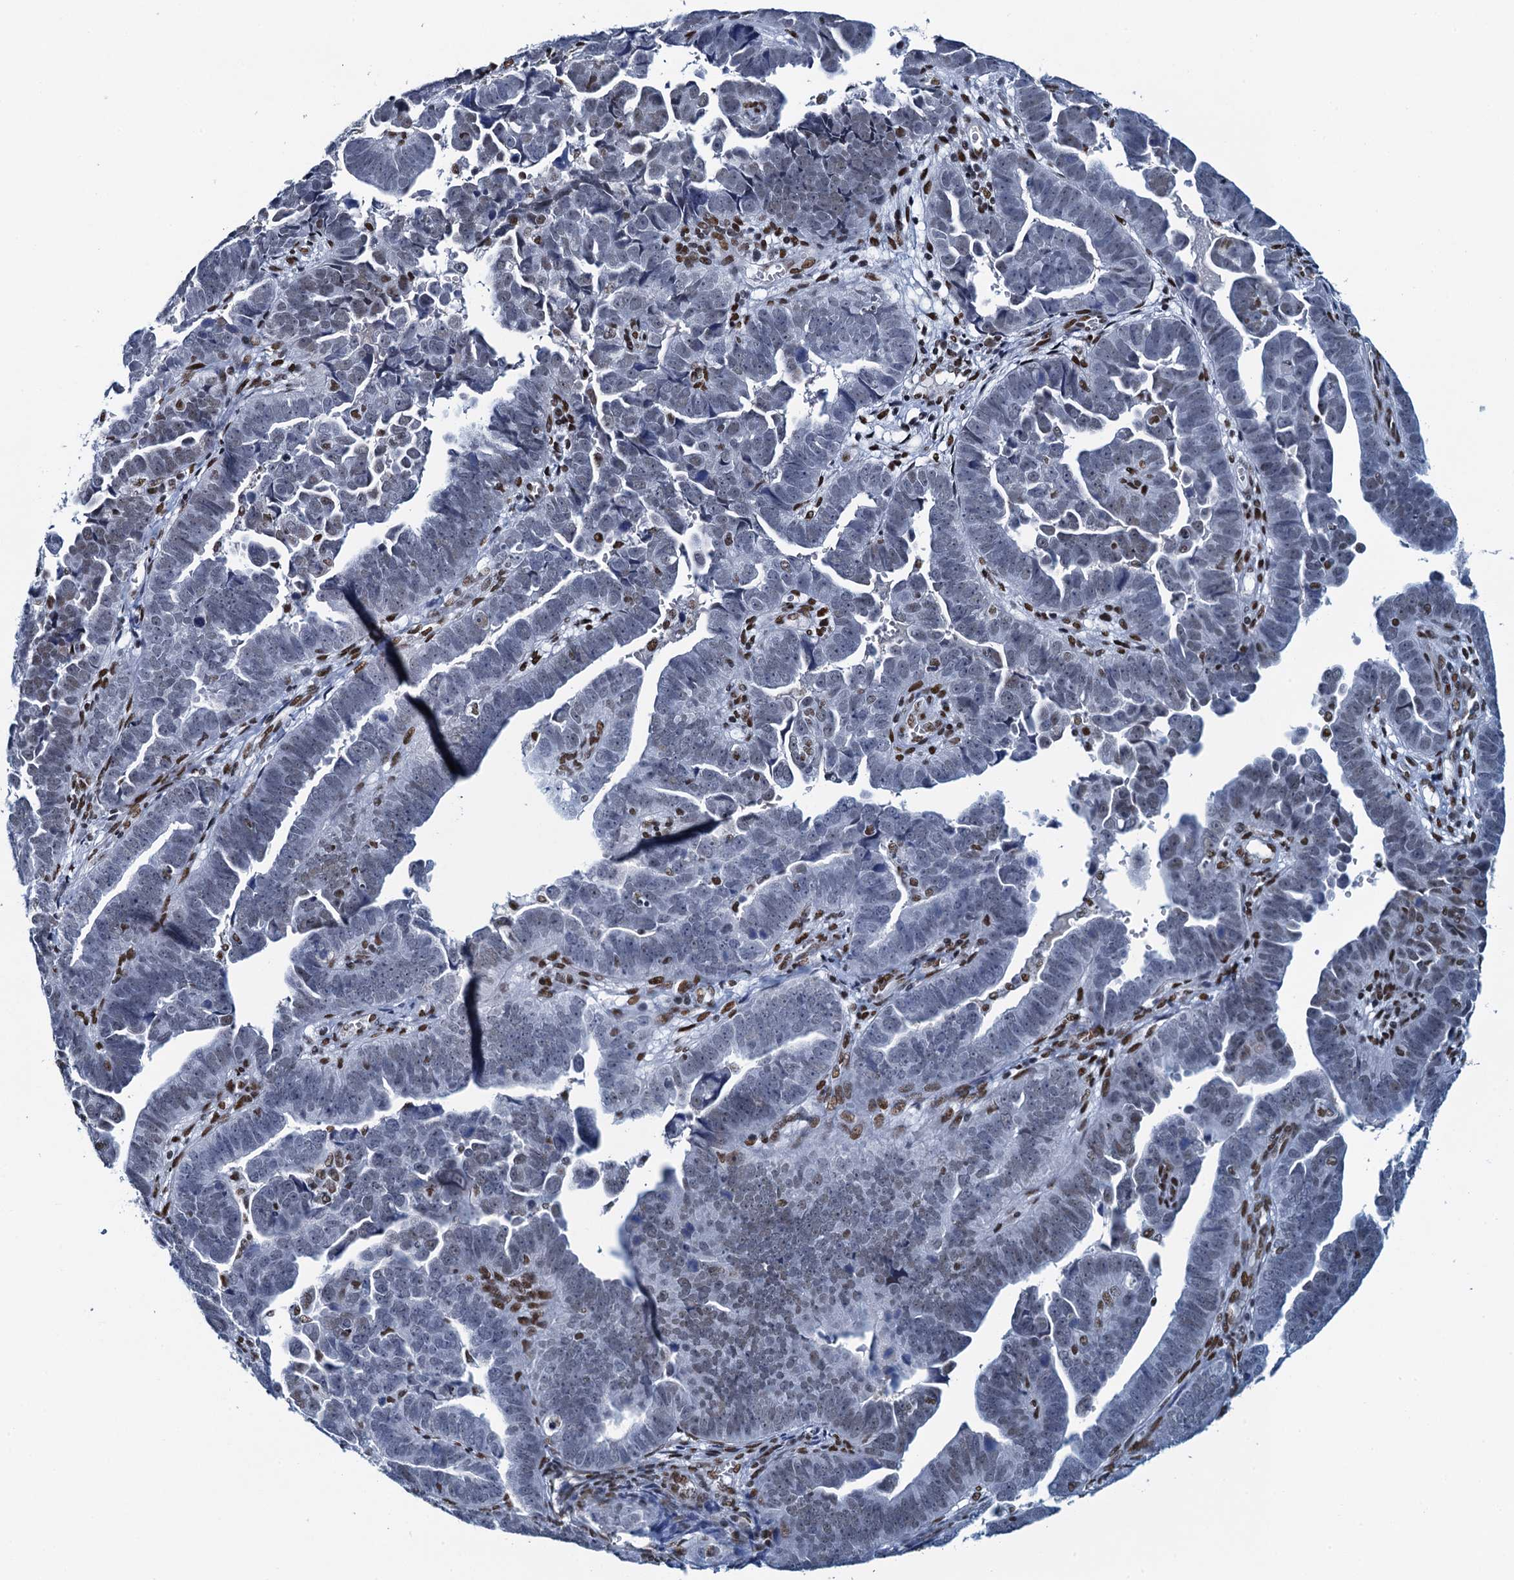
{"staining": {"intensity": "moderate", "quantity": "<25%", "location": "nuclear"}, "tissue": "endometrial cancer", "cell_type": "Tumor cells", "image_type": "cancer", "snomed": [{"axis": "morphology", "description": "Adenocarcinoma, NOS"}, {"axis": "topography", "description": "Endometrium"}], "caption": "This is an image of immunohistochemistry staining of endometrial cancer, which shows moderate staining in the nuclear of tumor cells.", "gene": "HNRNPUL2", "patient": {"sex": "female", "age": 75}}